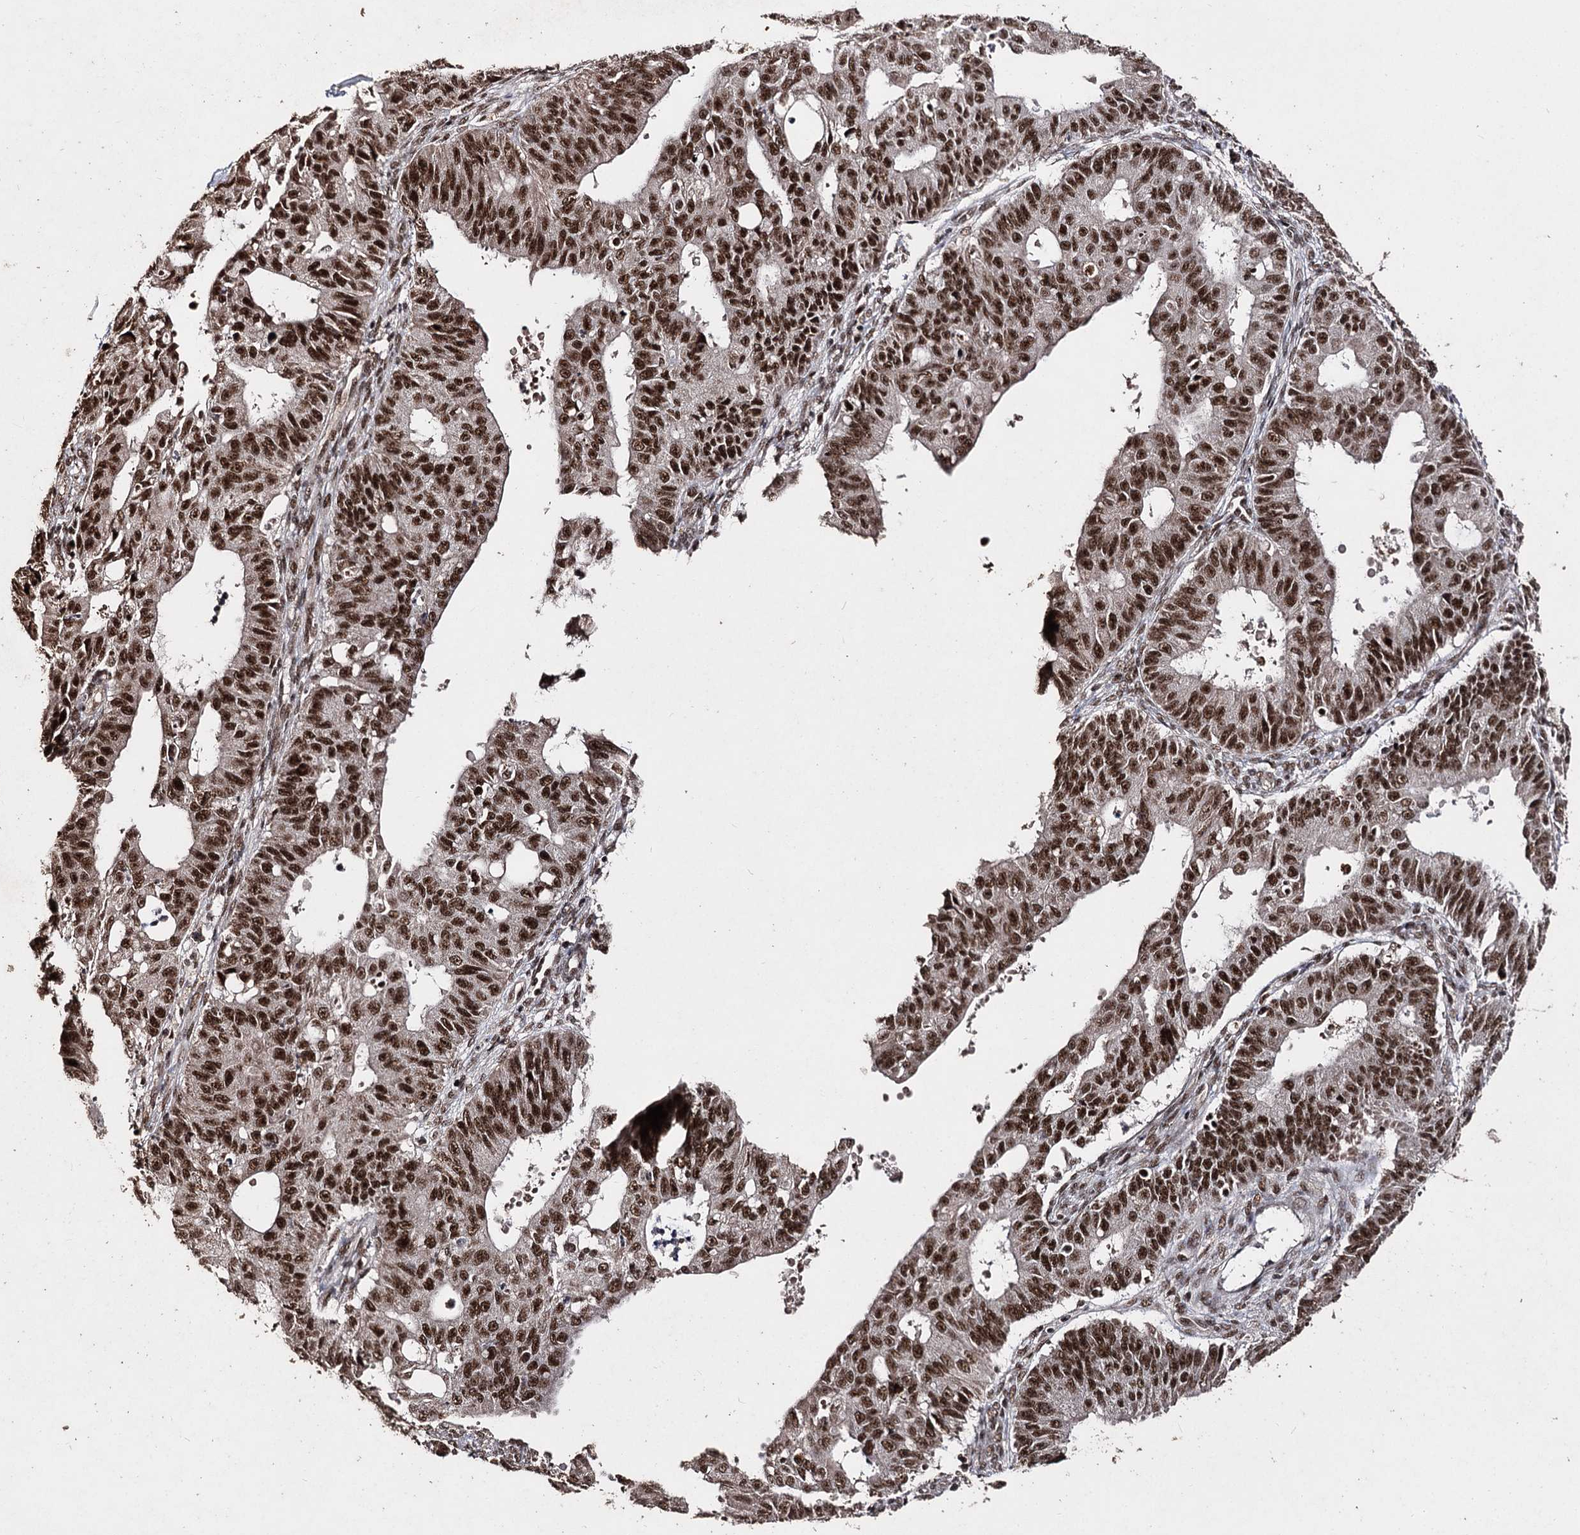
{"staining": {"intensity": "strong", "quantity": ">75%", "location": "nuclear"}, "tissue": "ovarian cancer", "cell_type": "Tumor cells", "image_type": "cancer", "snomed": [{"axis": "morphology", "description": "Carcinoma, endometroid"}, {"axis": "topography", "description": "Appendix"}, {"axis": "topography", "description": "Ovary"}], "caption": "Immunohistochemistry photomicrograph of ovarian cancer (endometroid carcinoma) stained for a protein (brown), which reveals high levels of strong nuclear positivity in approximately >75% of tumor cells.", "gene": "U2SURP", "patient": {"sex": "female", "age": 42}}